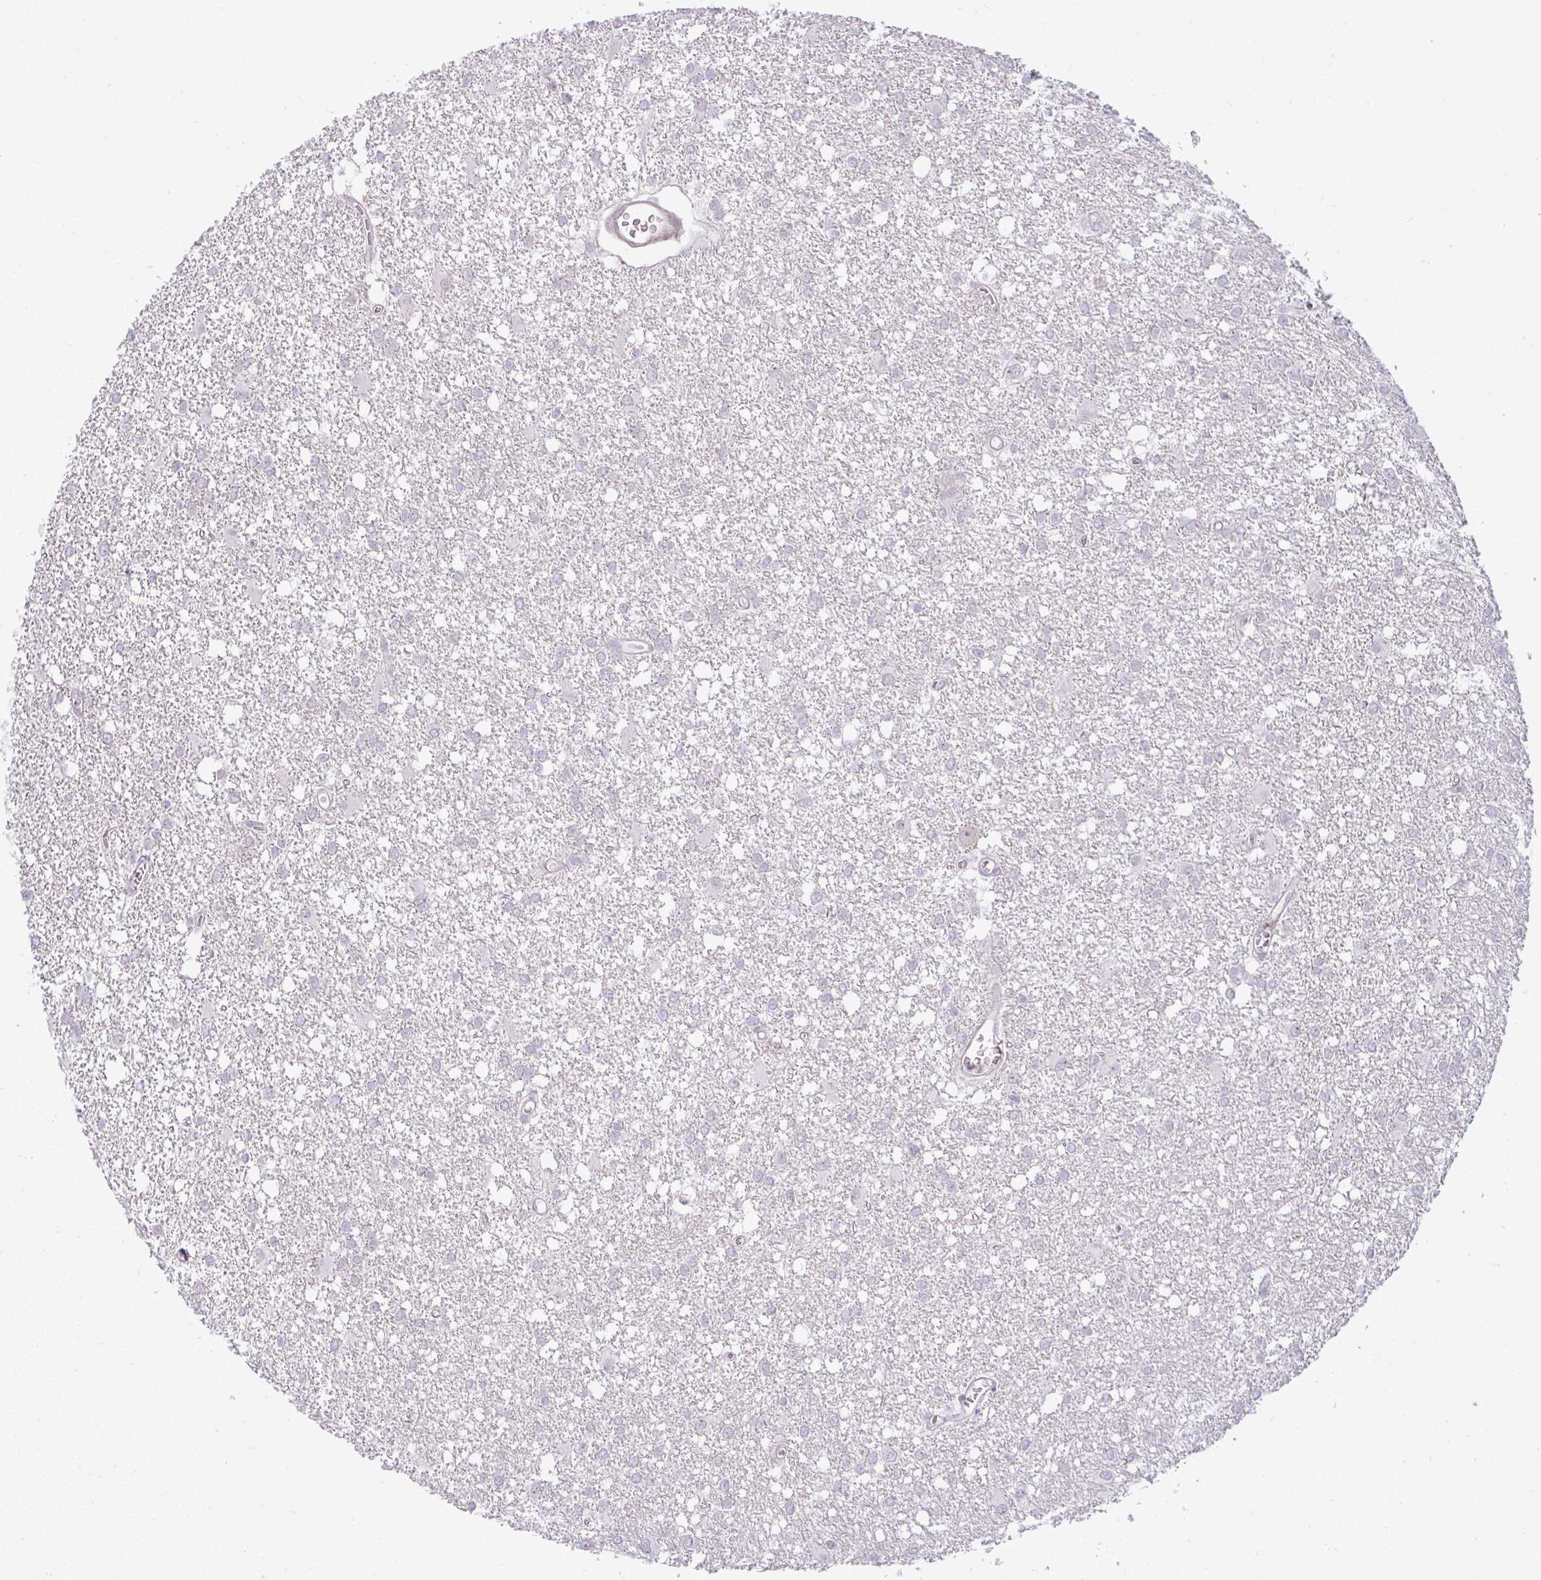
{"staining": {"intensity": "negative", "quantity": "none", "location": "none"}, "tissue": "glioma", "cell_type": "Tumor cells", "image_type": "cancer", "snomed": [{"axis": "morphology", "description": "Glioma, malignant, High grade"}, {"axis": "topography", "description": "Brain"}], "caption": "Human malignant glioma (high-grade) stained for a protein using immunohistochemistry demonstrates no staining in tumor cells.", "gene": "DZIP1", "patient": {"sex": "male", "age": 48}}